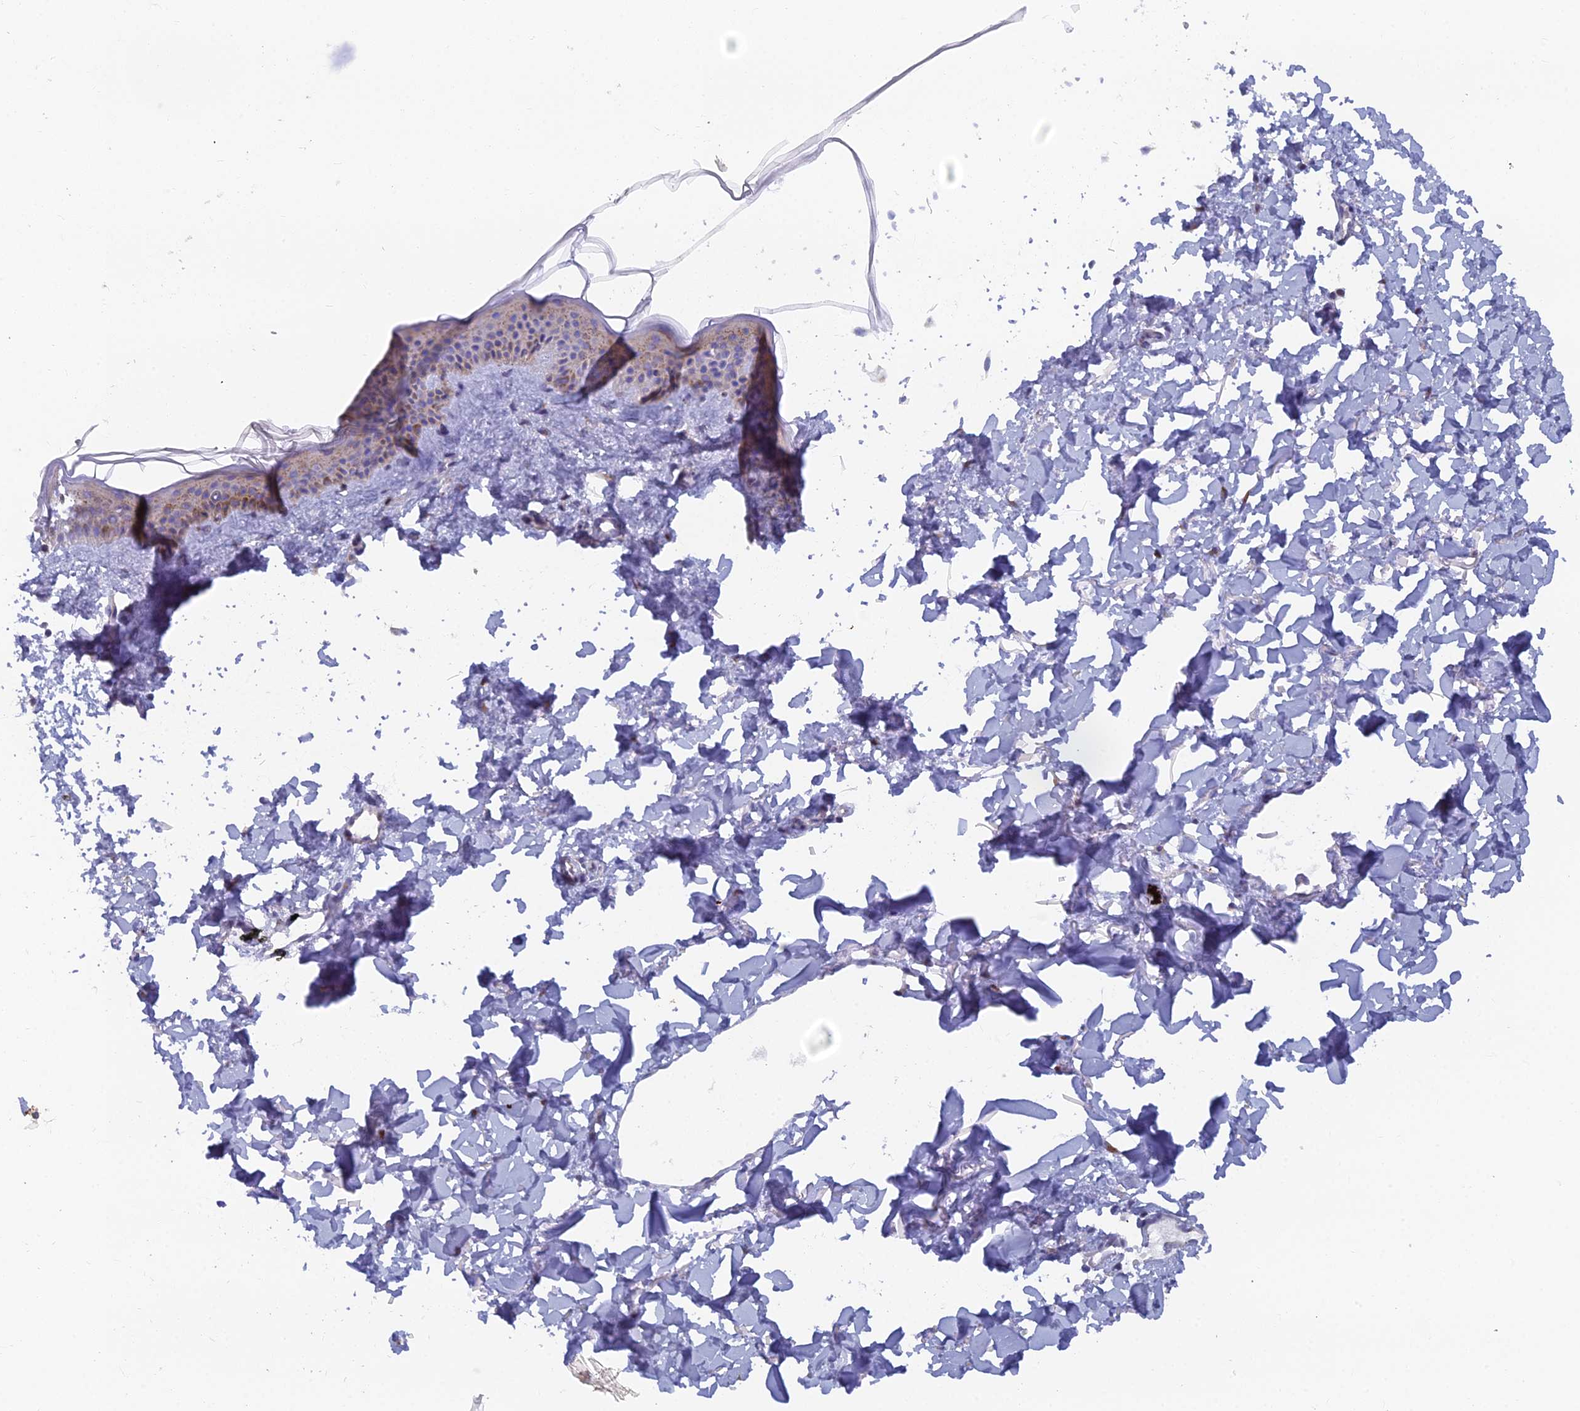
{"staining": {"intensity": "negative", "quantity": "none", "location": "none"}, "tissue": "skin", "cell_type": "Fibroblasts", "image_type": "normal", "snomed": [{"axis": "morphology", "description": "Normal tissue, NOS"}, {"axis": "topography", "description": "Skin"}], "caption": "The immunohistochemistry photomicrograph has no significant positivity in fibroblasts of skin.", "gene": "B9D2", "patient": {"sex": "female", "age": 58}}